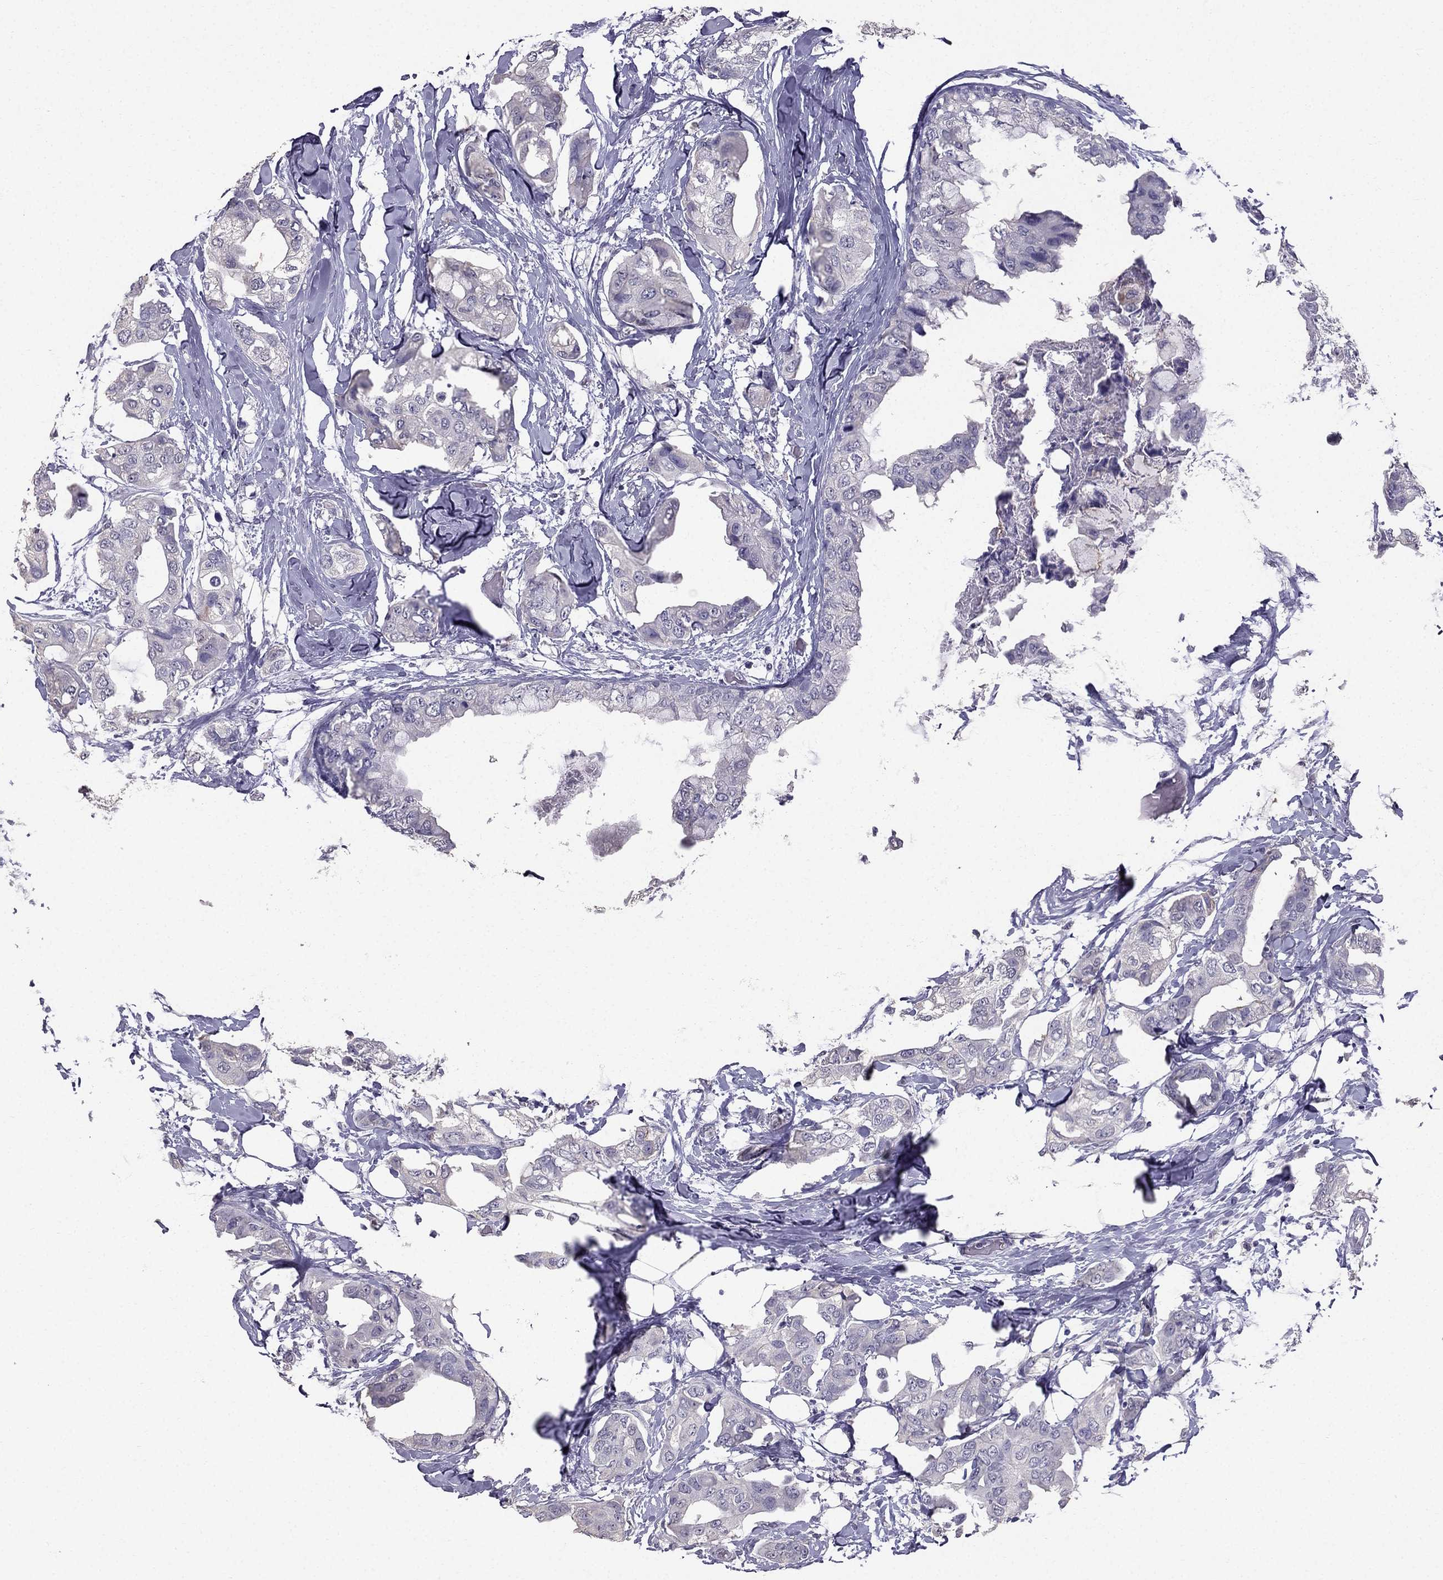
{"staining": {"intensity": "negative", "quantity": "none", "location": "none"}, "tissue": "breast cancer", "cell_type": "Tumor cells", "image_type": "cancer", "snomed": [{"axis": "morphology", "description": "Normal tissue, NOS"}, {"axis": "morphology", "description": "Duct carcinoma"}, {"axis": "topography", "description": "Breast"}], "caption": "IHC of breast cancer reveals no staining in tumor cells.", "gene": "SCG5", "patient": {"sex": "female", "age": 40}}